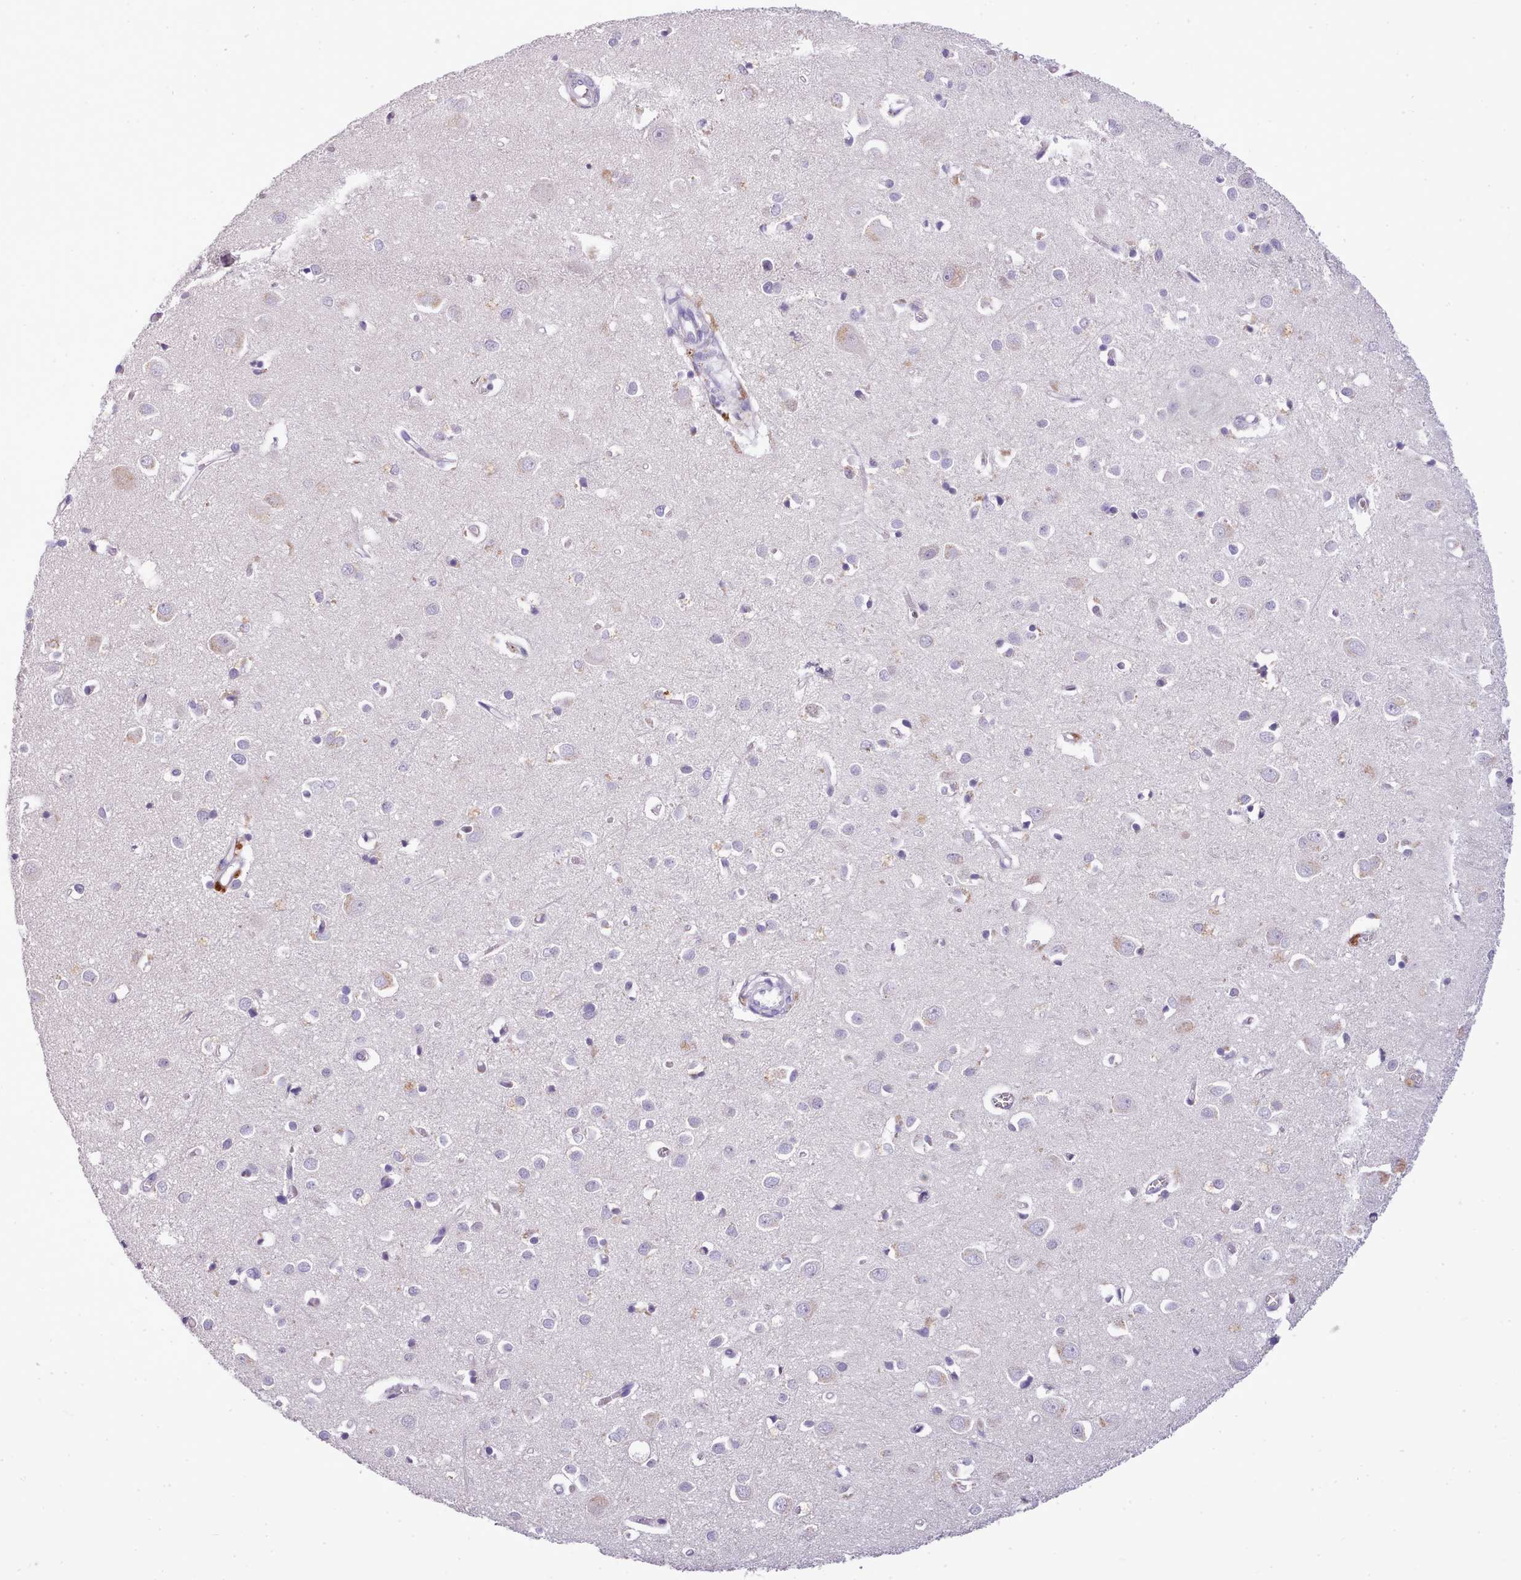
{"staining": {"intensity": "negative", "quantity": "none", "location": "none"}, "tissue": "cerebral cortex", "cell_type": "Endothelial cells", "image_type": "normal", "snomed": [{"axis": "morphology", "description": "Normal tissue, NOS"}, {"axis": "topography", "description": "Cerebral cortex"}], "caption": "The photomicrograph demonstrates no significant positivity in endothelial cells of cerebral cortex. (Brightfield microscopy of DAB (3,3'-diaminobenzidine) immunohistochemistry (IHC) at high magnification).", "gene": "FAM83E", "patient": {"sex": "female", "age": 64}}